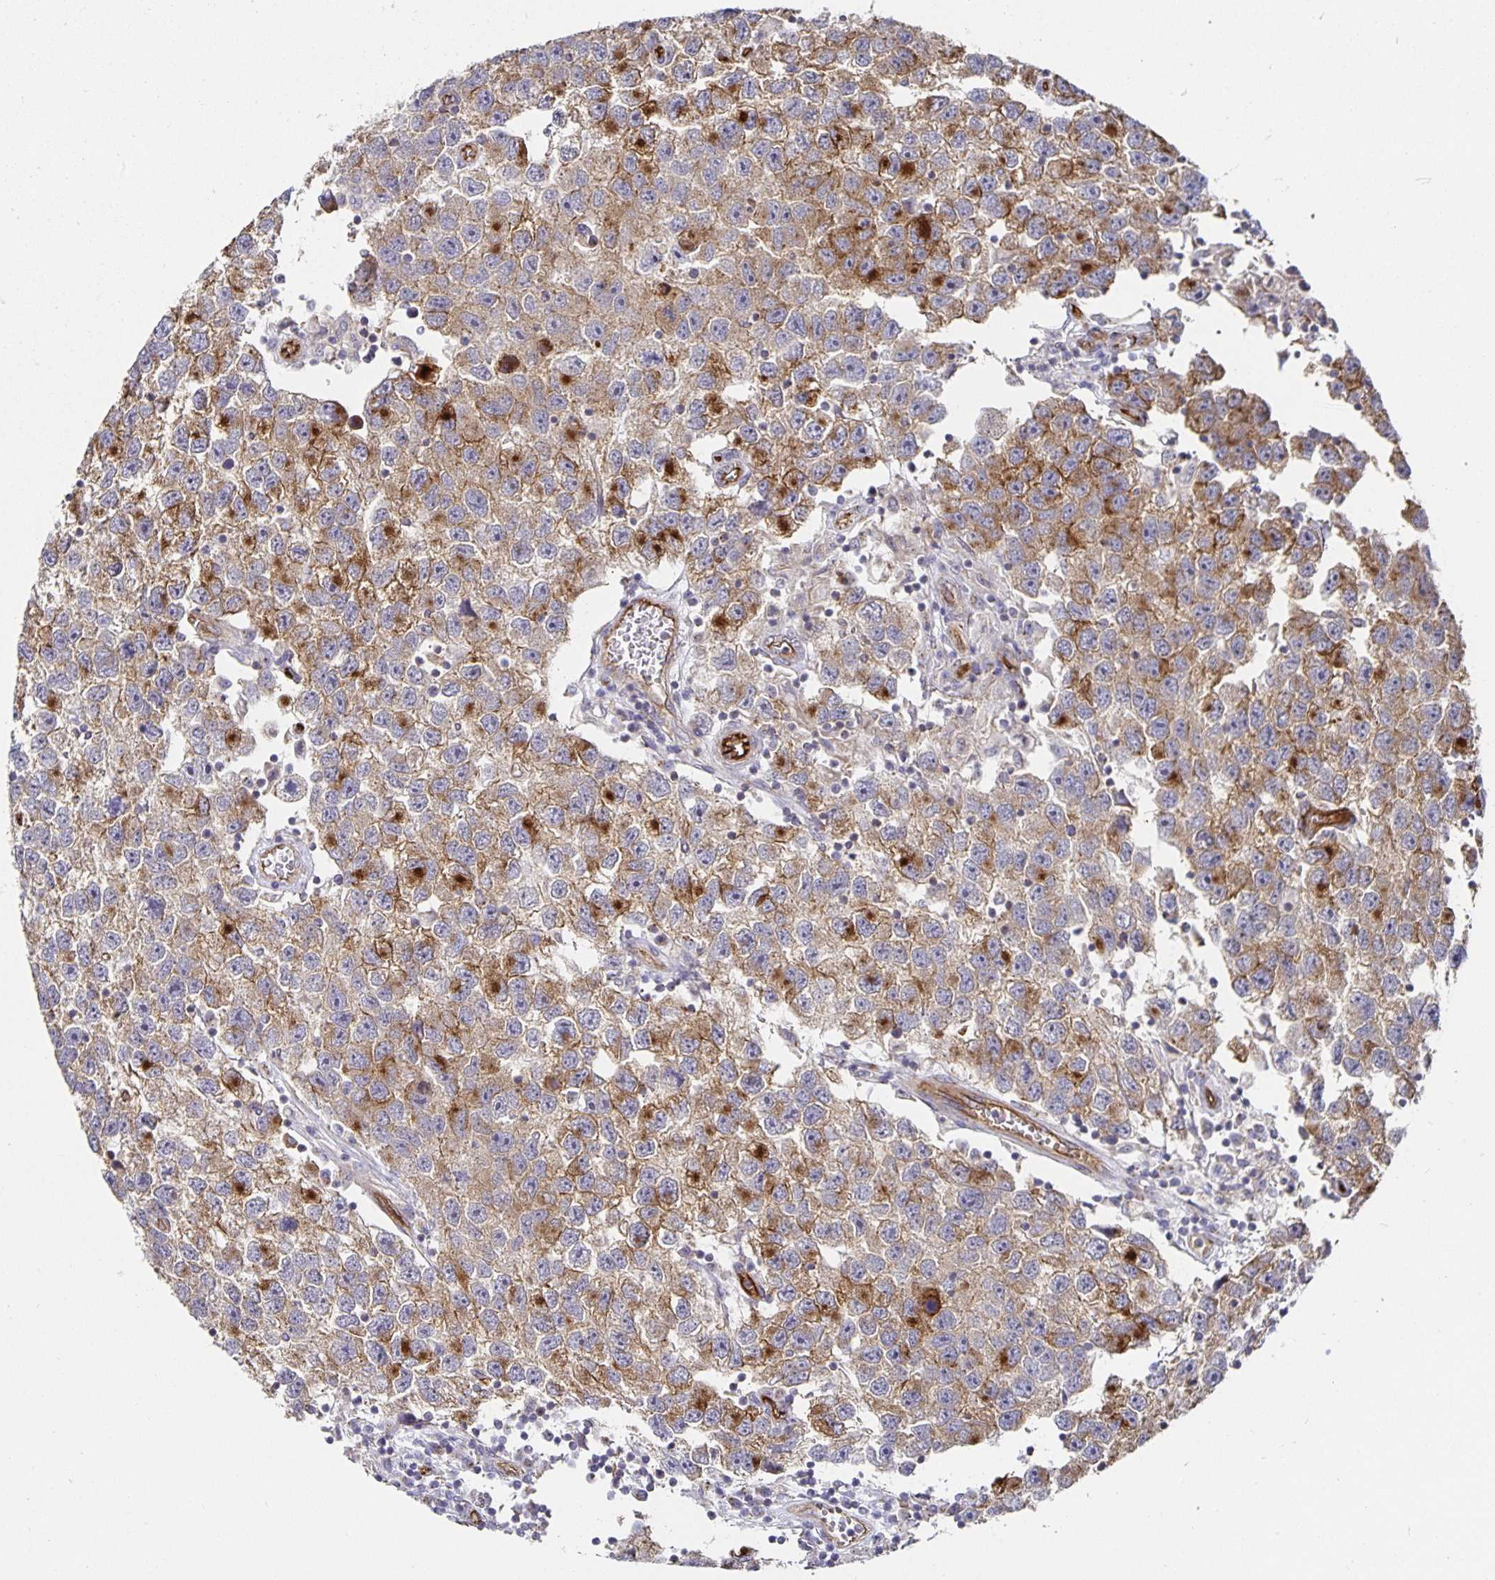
{"staining": {"intensity": "moderate", "quantity": ">75%", "location": "cytoplasmic/membranous"}, "tissue": "testis cancer", "cell_type": "Tumor cells", "image_type": "cancer", "snomed": [{"axis": "morphology", "description": "Seminoma, NOS"}, {"axis": "topography", "description": "Testis"}], "caption": "Immunohistochemical staining of human seminoma (testis) displays moderate cytoplasmic/membranous protein staining in approximately >75% of tumor cells.", "gene": "PODXL", "patient": {"sex": "male", "age": 26}}